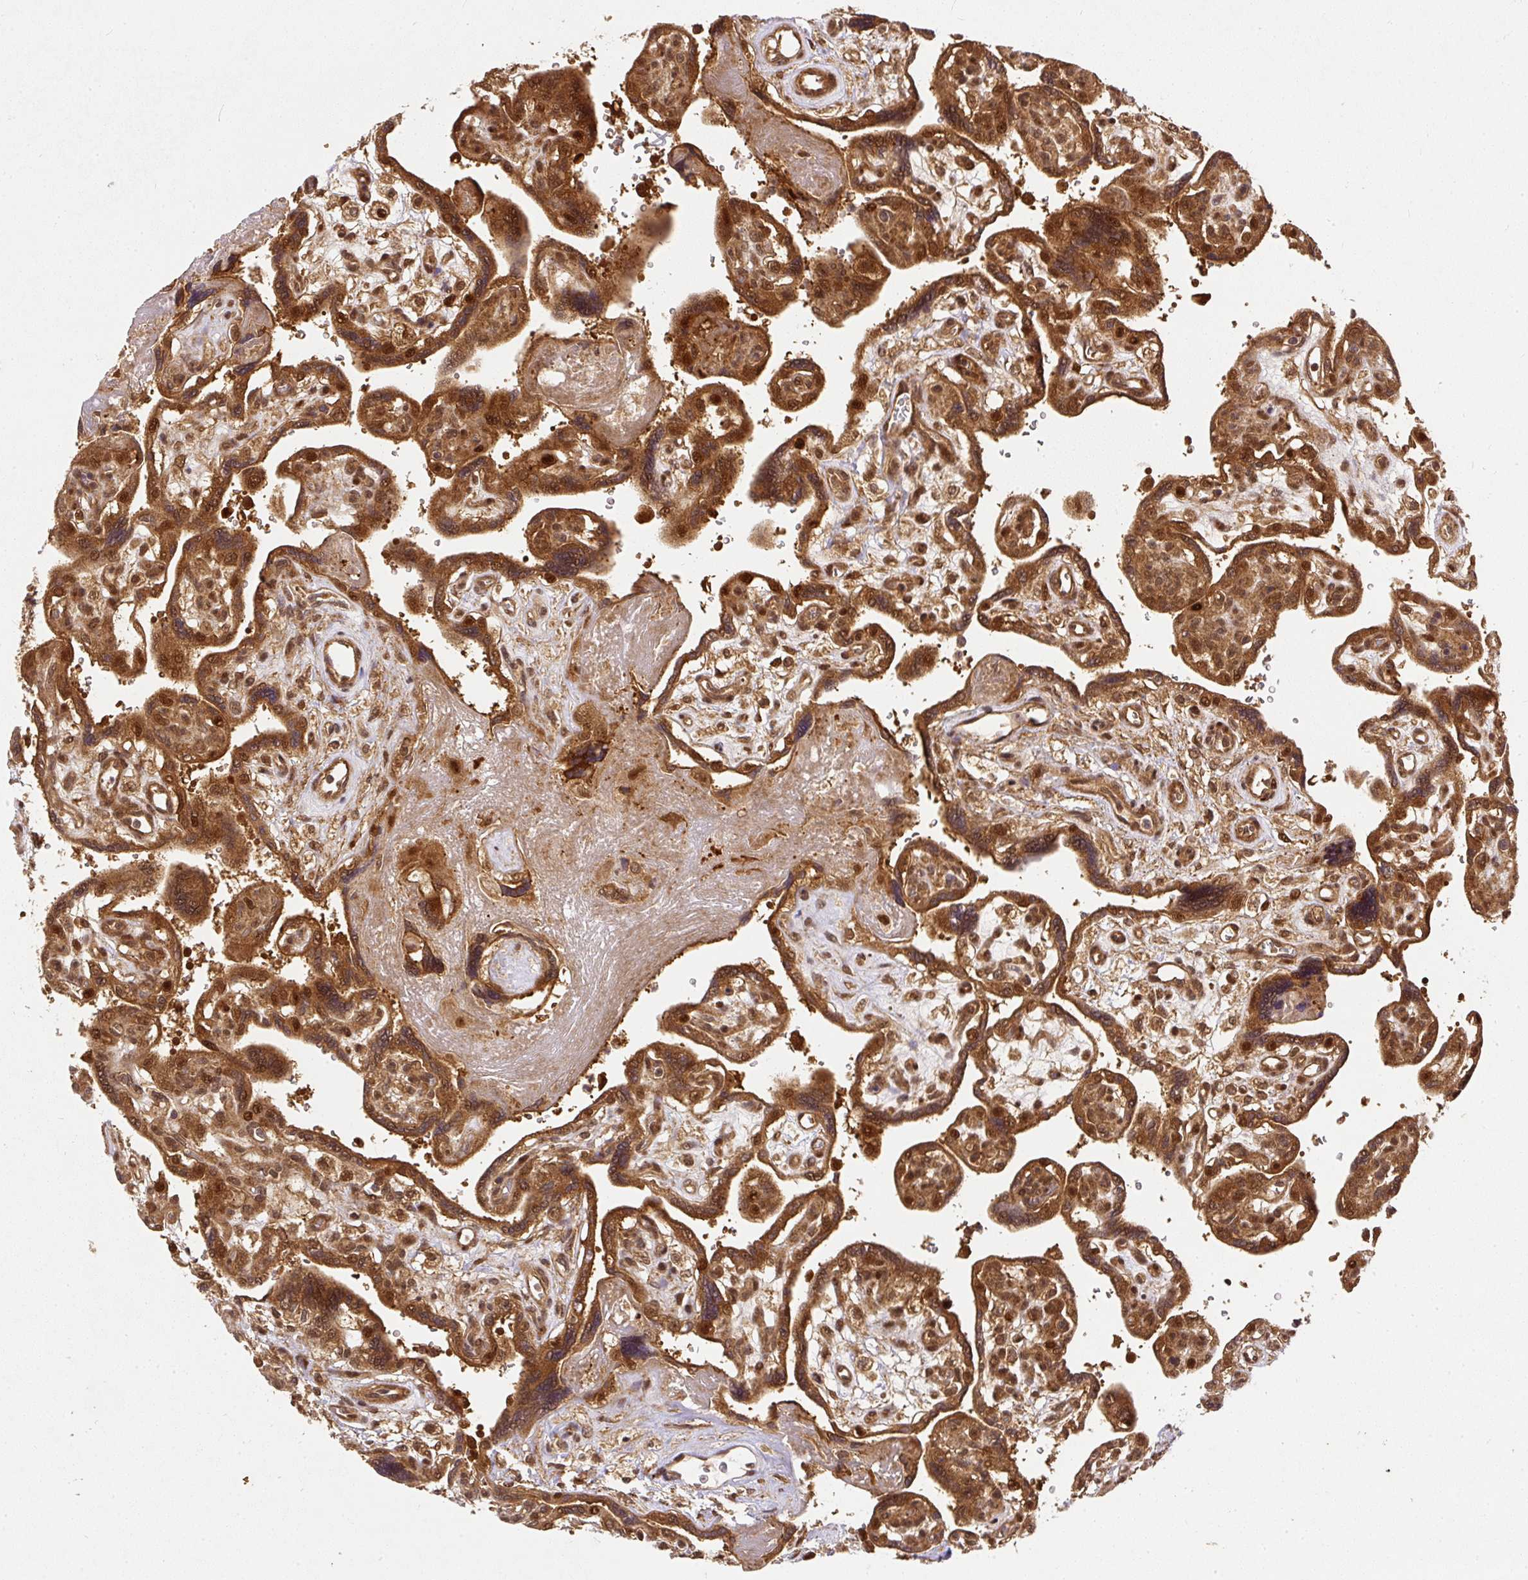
{"staining": {"intensity": "strong", "quantity": ">75%", "location": "cytoplasmic/membranous,nuclear"}, "tissue": "placenta", "cell_type": "Decidual cells", "image_type": "normal", "snomed": [{"axis": "morphology", "description": "Normal tissue, NOS"}, {"axis": "topography", "description": "Placenta"}], "caption": "Strong cytoplasmic/membranous,nuclear expression for a protein is seen in approximately >75% of decidual cells of normal placenta using immunohistochemistry.", "gene": "PSMD1", "patient": {"sex": "female", "age": 39}}